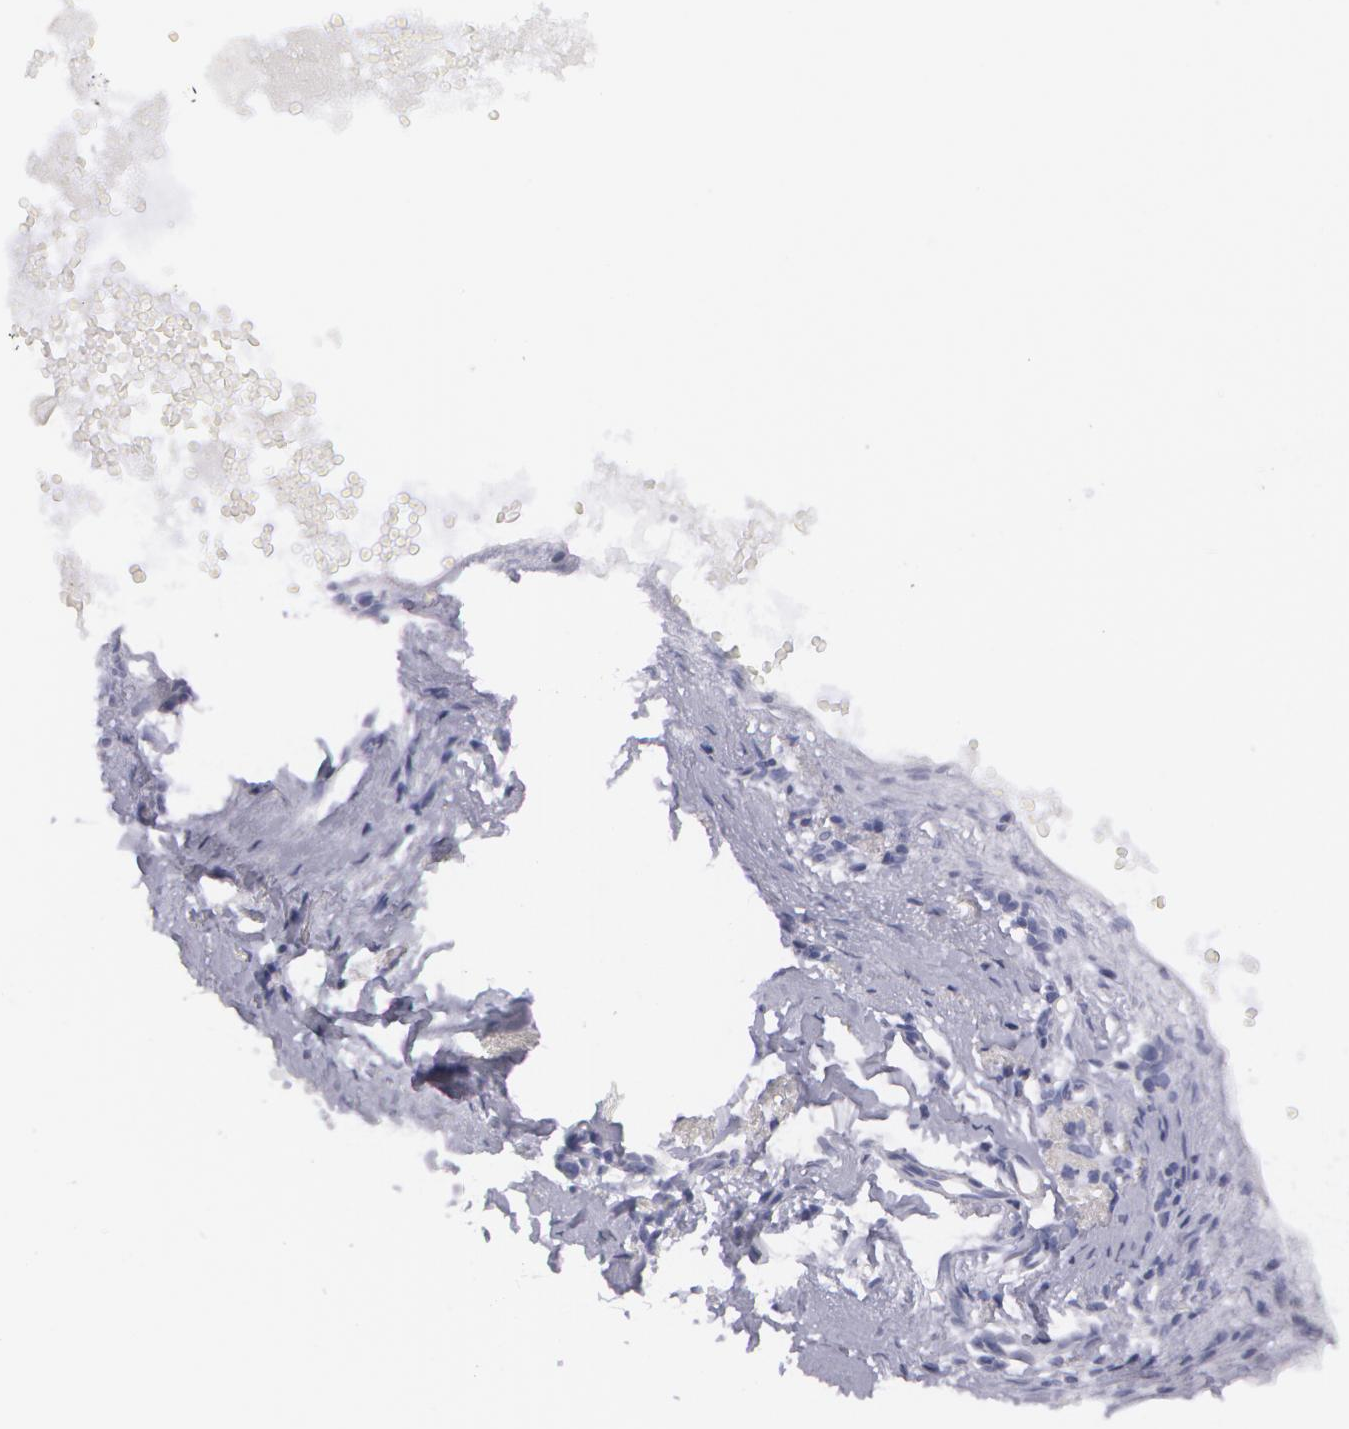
{"staining": {"intensity": "negative", "quantity": "none", "location": "none"}, "tissue": "skin cancer", "cell_type": "Tumor cells", "image_type": "cancer", "snomed": [{"axis": "morphology", "description": "Basal cell carcinoma"}, {"axis": "topography", "description": "Skin"}], "caption": "Protein analysis of skin cancer exhibits no significant positivity in tumor cells.", "gene": "AMACR", "patient": {"sex": "male", "age": 84}}